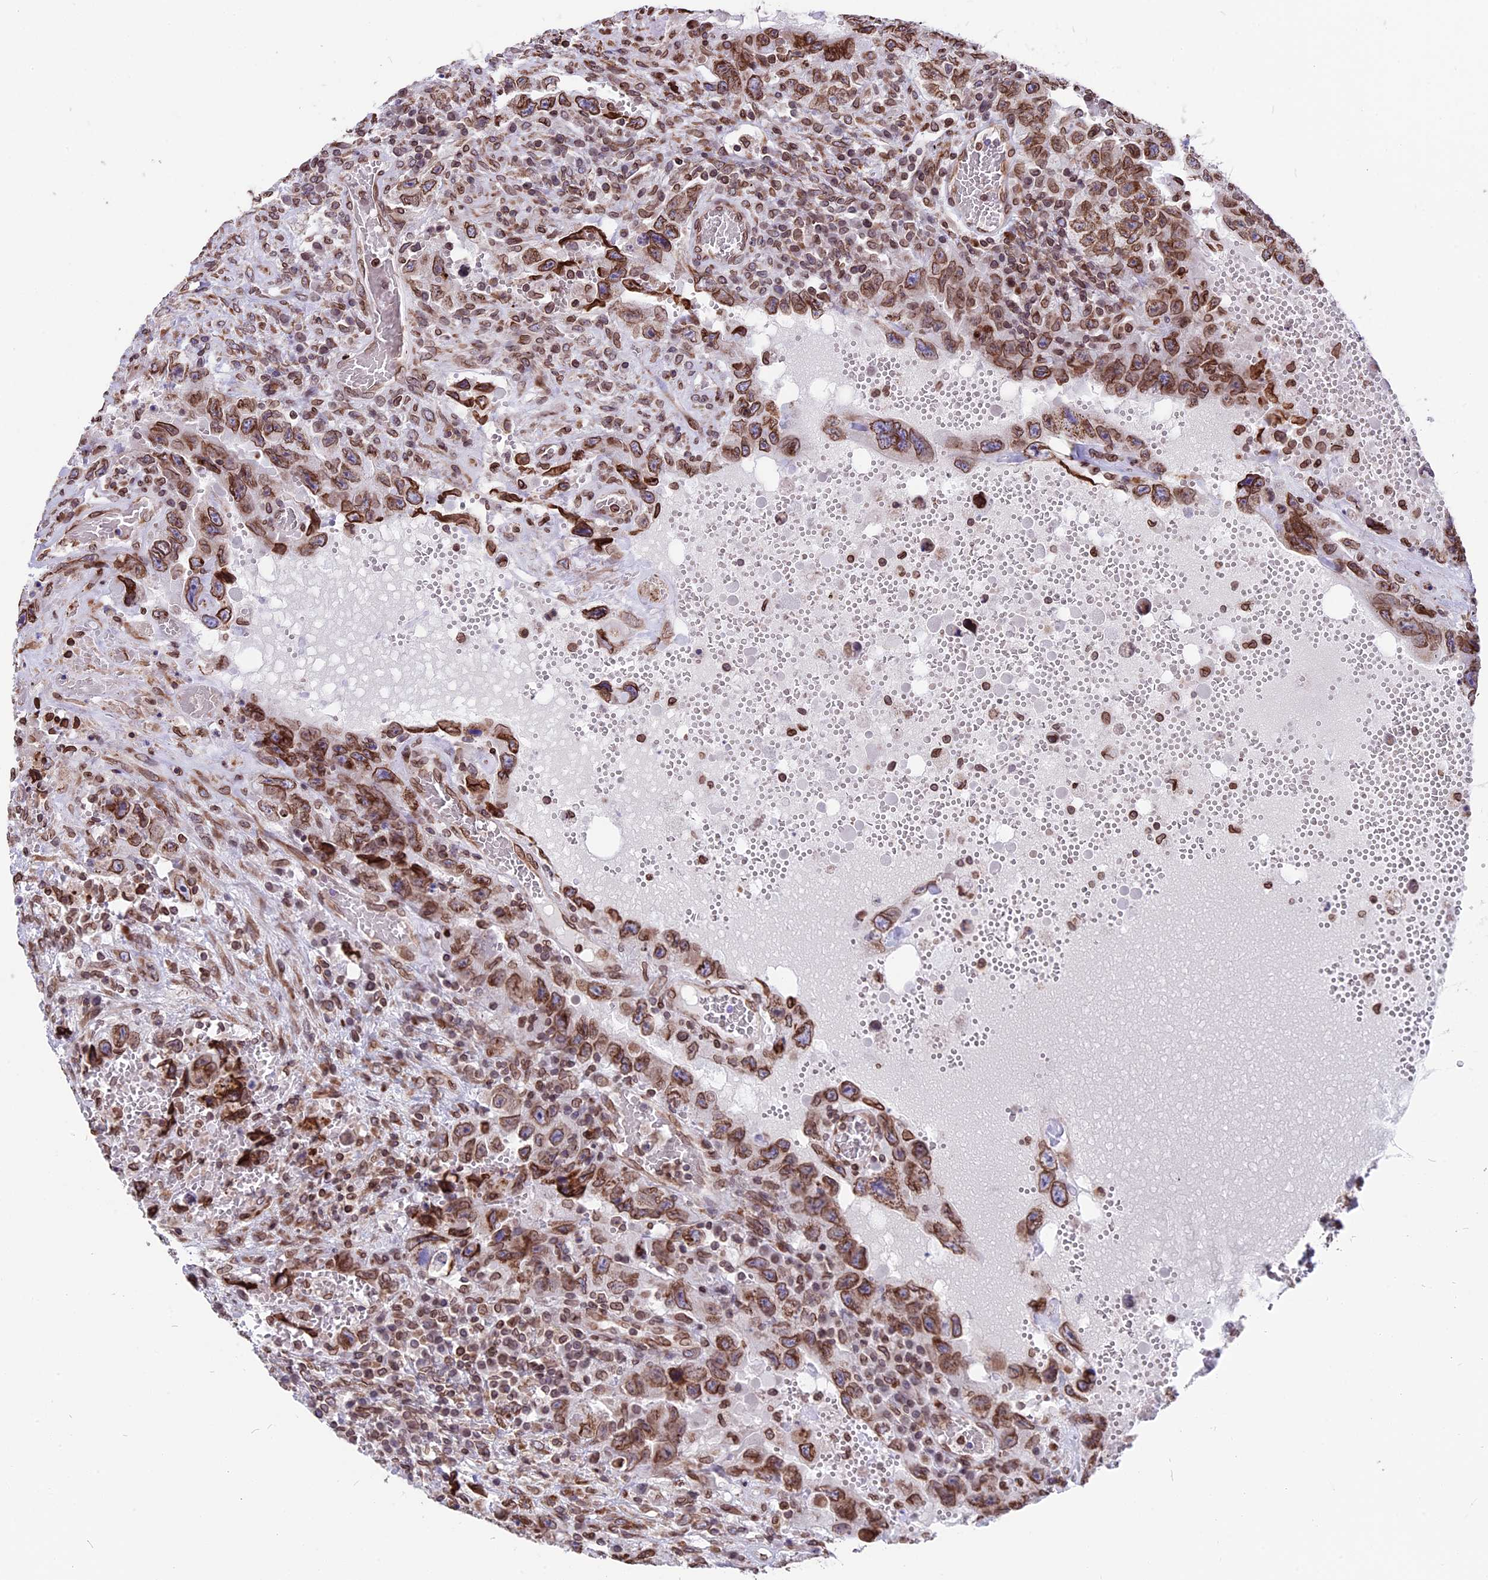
{"staining": {"intensity": "moderate", "quantity": ">75%", "location": "cytoplasmic/membranous,nuclear"}, "tissue": "testis cancer", "cell_type": "Tumor cells", "image_type": "cancer", "snomed": [{"axis": "morphology", "description": "Carcinoma, Embryonal, NOS"}, {"axis": "topography", "description": "Testis"}], "caption": "Brown immunohistochemical staining in human testis embryonal carcinoma shows moderate cytoplasmic/membranous and nuclear expression in approximately >75% of tumor cells. (DAB IHC with brightfield microscopy, high magnification).", "gene": "PTCHD4", "patient": {"sex": "male", "age": 26}}